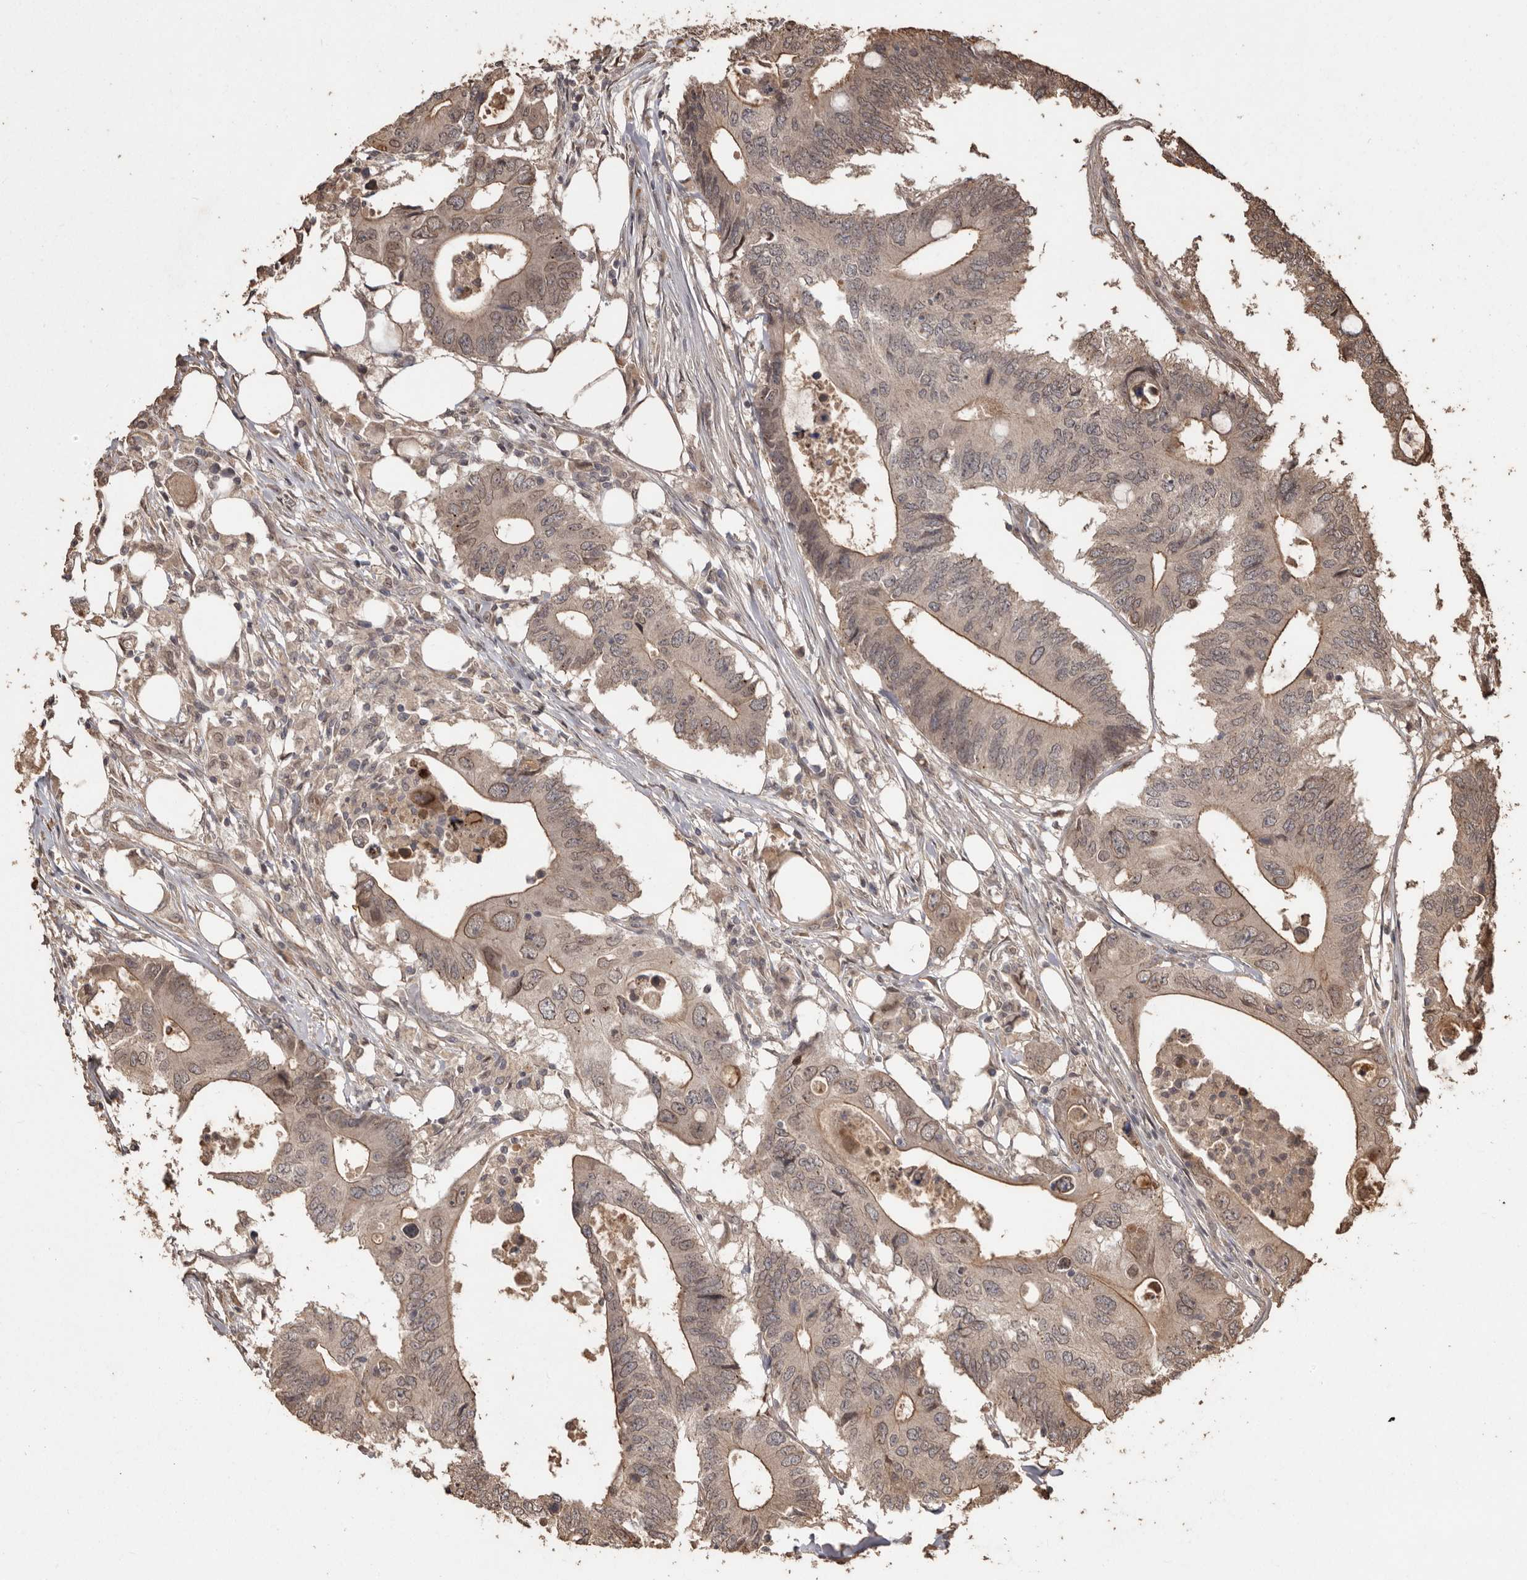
{"staining": {"intensity": "weak", "quantity": ">75%", "location": "cytoplasmic/membranous,nuclear"}, "tissue": "colorectal cancer", "cell_type": "Tumor cells", "image_type": "cancer", "snomed": [{"axis": "morphology", "description": "Adenocarcinoma, NOS"}, {"axis": "topography", "description": "Colon"}], "caption": "This is an image of IHC staining of colorectal adenocarcinoma, which shows weak staining in the cytoplasmic/membranous and nuclear of tumor cells.", "gene": "NUP43", "patient": {"sex": "male", "age": 71}}